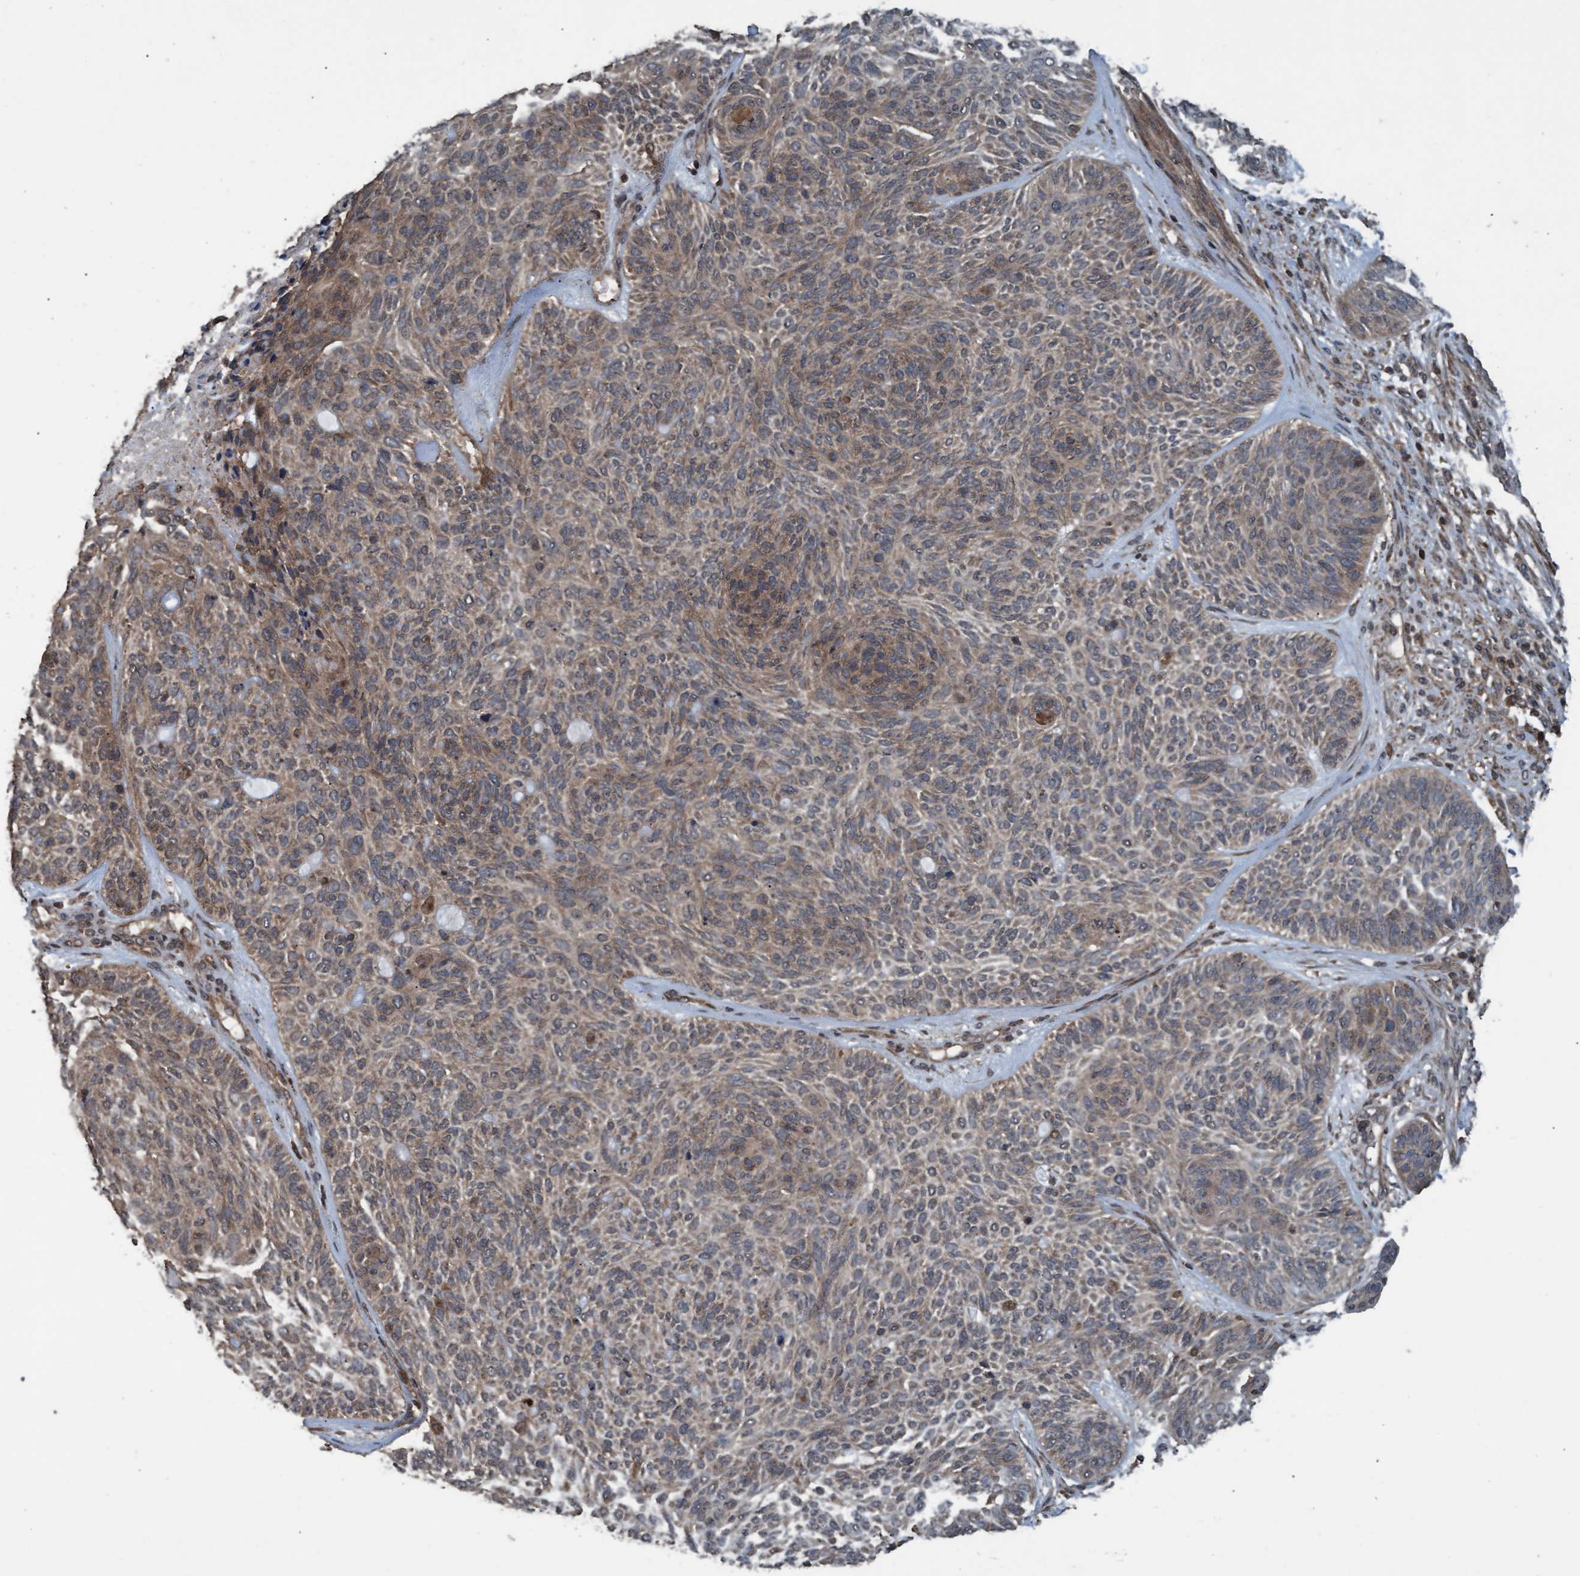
{"staining": {"intensity": "weak", "quantity": ">75%", "location": "cytoplasmic/membranous"}, "tissue": "skin cancer", "cell_type": "Tumor cells", "image_type": "cancer", "snomed": [{"axis": "morphology", "description": "Basal cell carcinoma"}, {"axis": "topography", "description": "Skin"}], "caption": "Weak cytoplasmic/membranous positivity for a protein is identified in about >75% of tumor cells of skin cancer using immunohistochemistry.", "gene": "GGT6", "patient": {"sex": "male", "age": 55}}